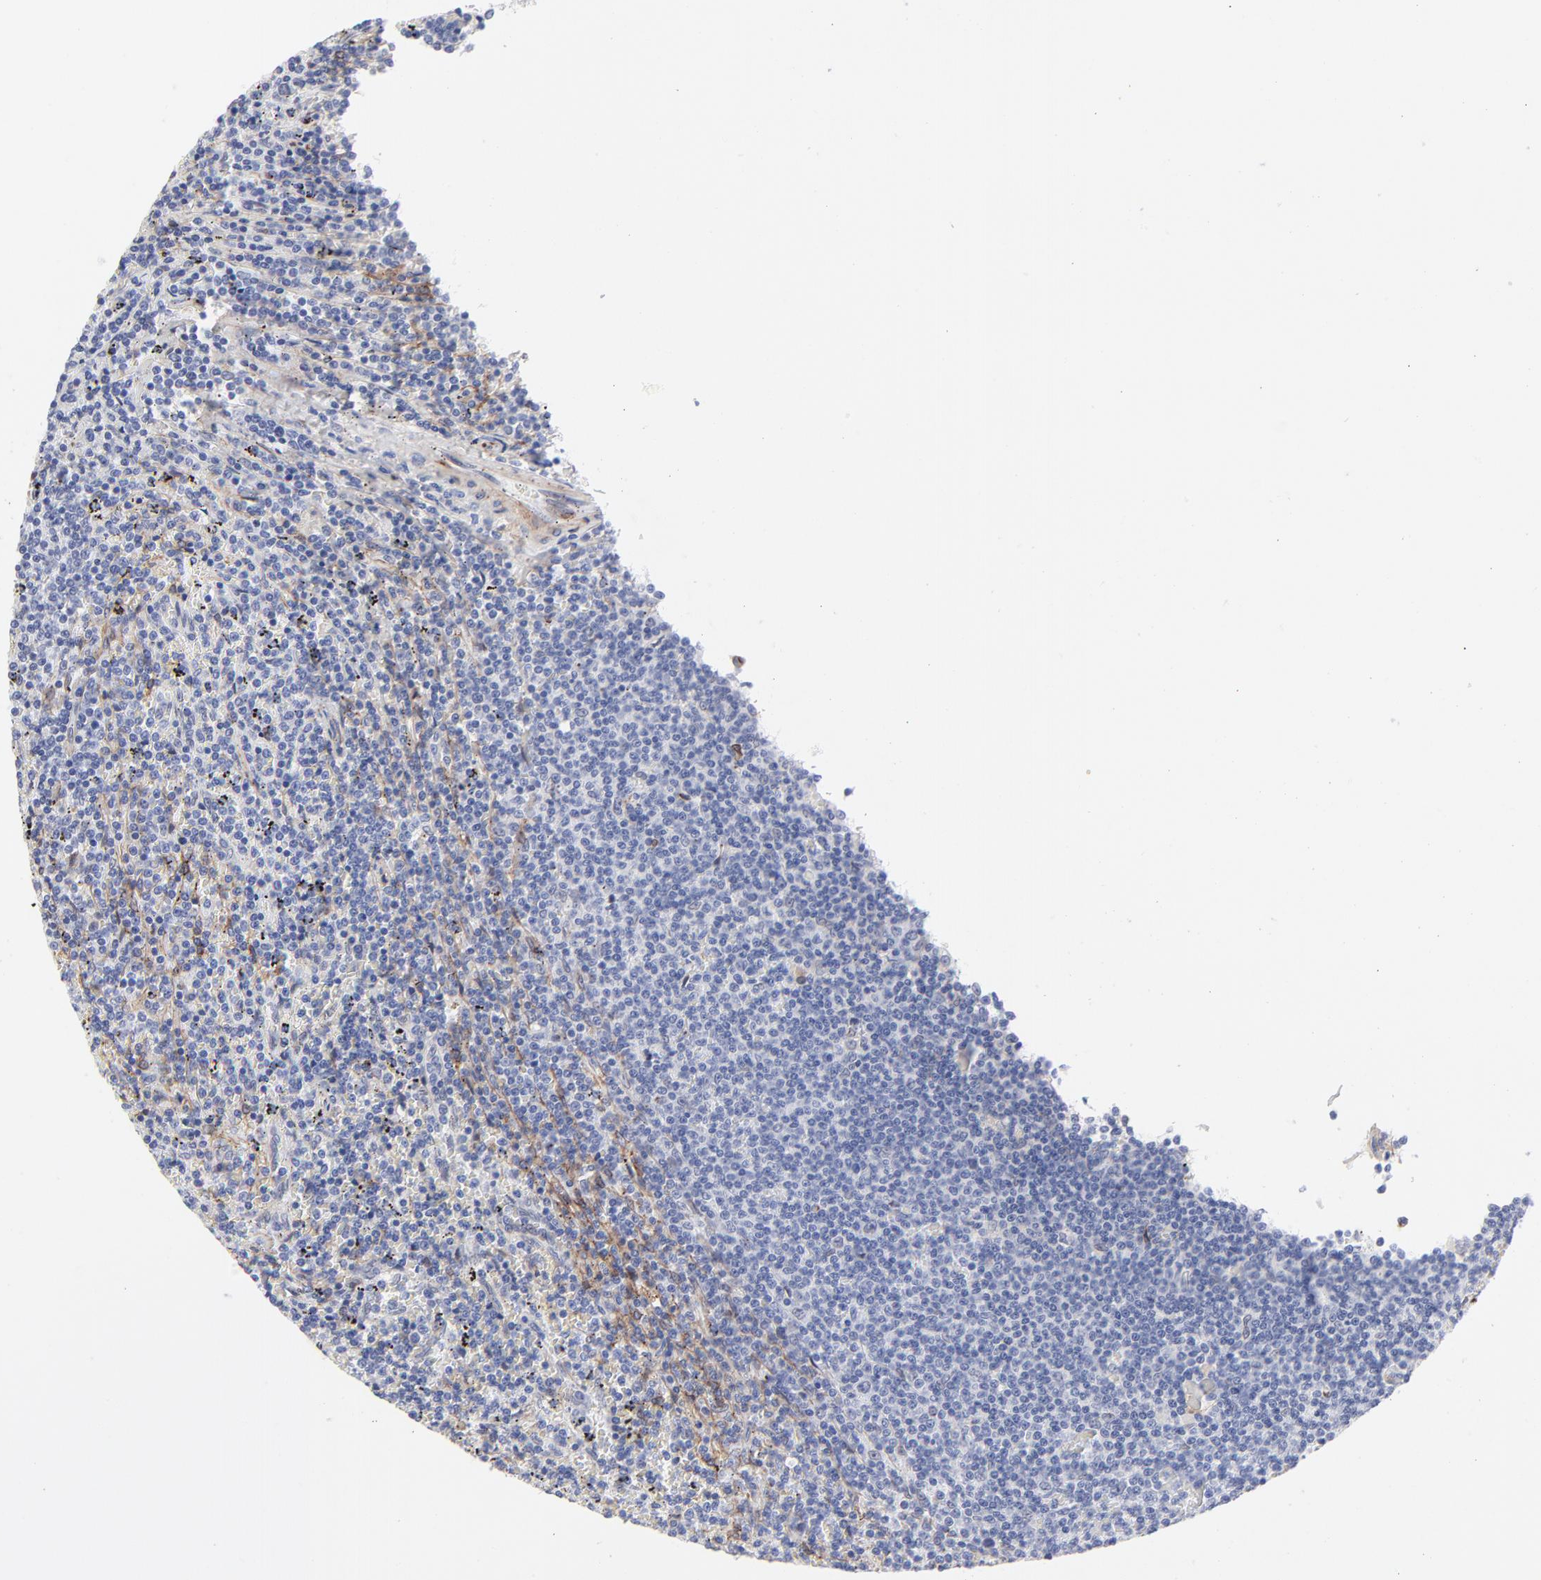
{"staining": {"intensity": "negative", "quantity": "none", "location": "none"}, "tissue": "lymphoma", "cell_type": "Tumor cells", "image_type": "cancer", "snomed": [{"axis": "morphology", "description": "Malignant lymphoma, non-Hodgkin's type, Low grade"}, {"axis": "topography", "description": "Spleen"}], "caption": "Malignant lymphoma, non-Hodgkin's type (low-grade) was stained to show a protein in brown. There is no significant positivity in tumor cells. Brightfield microscopy of immunohistochemistry (IHC) stained with DAB (3,3'-diaminobenzidine) (brown) and hematoxylin (blue), captured at high magnification.", "gene": "PDGFRB", "patient": {"sex": "female", "age": 50}}